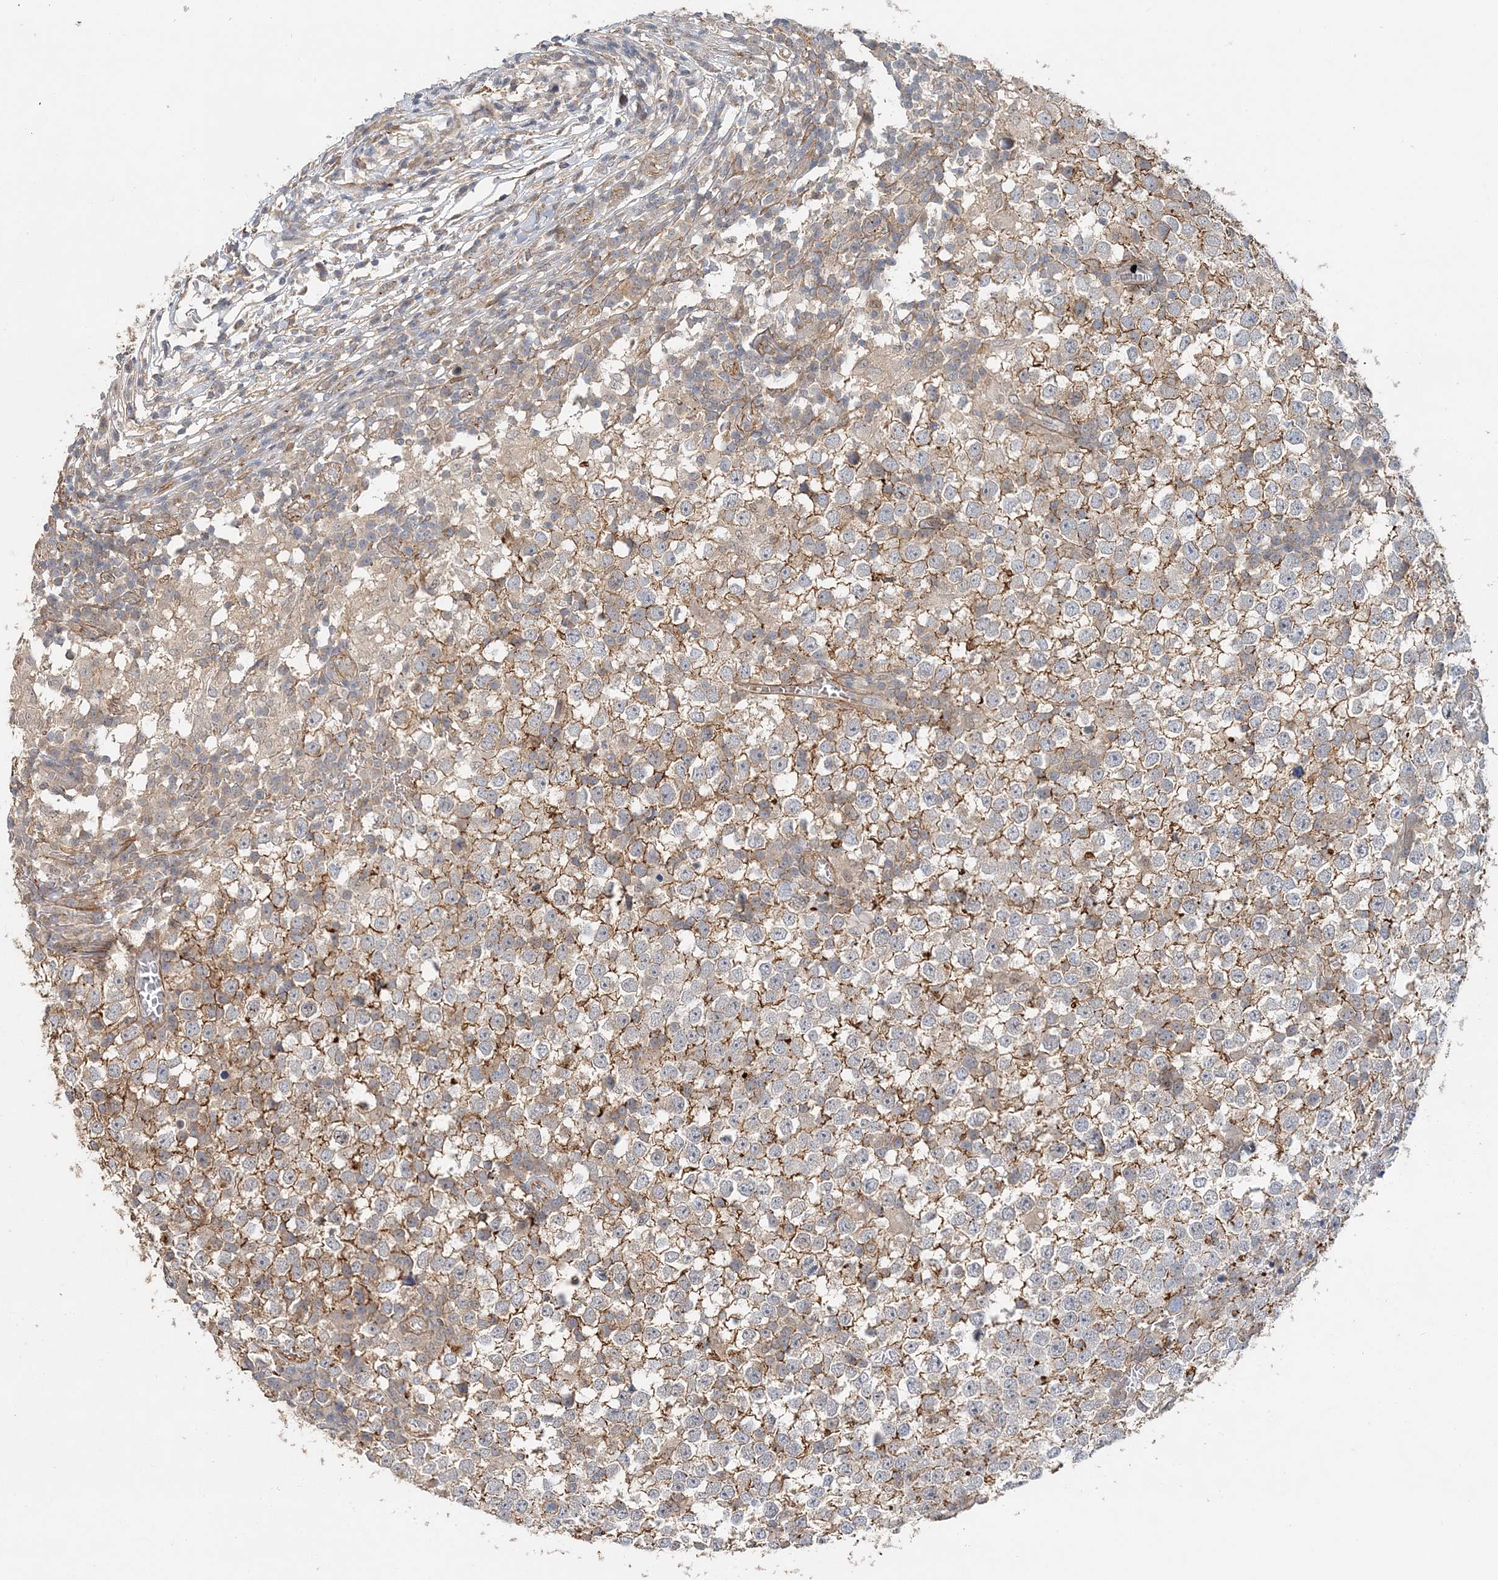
{"staining": {"intensity": "moderate", "quantity": "25%-75%", "location": "cytoplasmic/membranous"}, "tissue": "testis cancer", "cell_type": "Tumor cells", "image_type": "cancer", "snomed": [{"axis": "morphology", "description": "Seminoma, NOS"}, {"axis": "topography", "description": "Testis"}], "caption": "The photomicrograph displays staining of seminoma (testis), revealing moderate cytoplasmic/membranous protein expression (brown color) within tumor cells.", "gene": "MAT2B", "patient": {"sex": "male", "age": 65}}